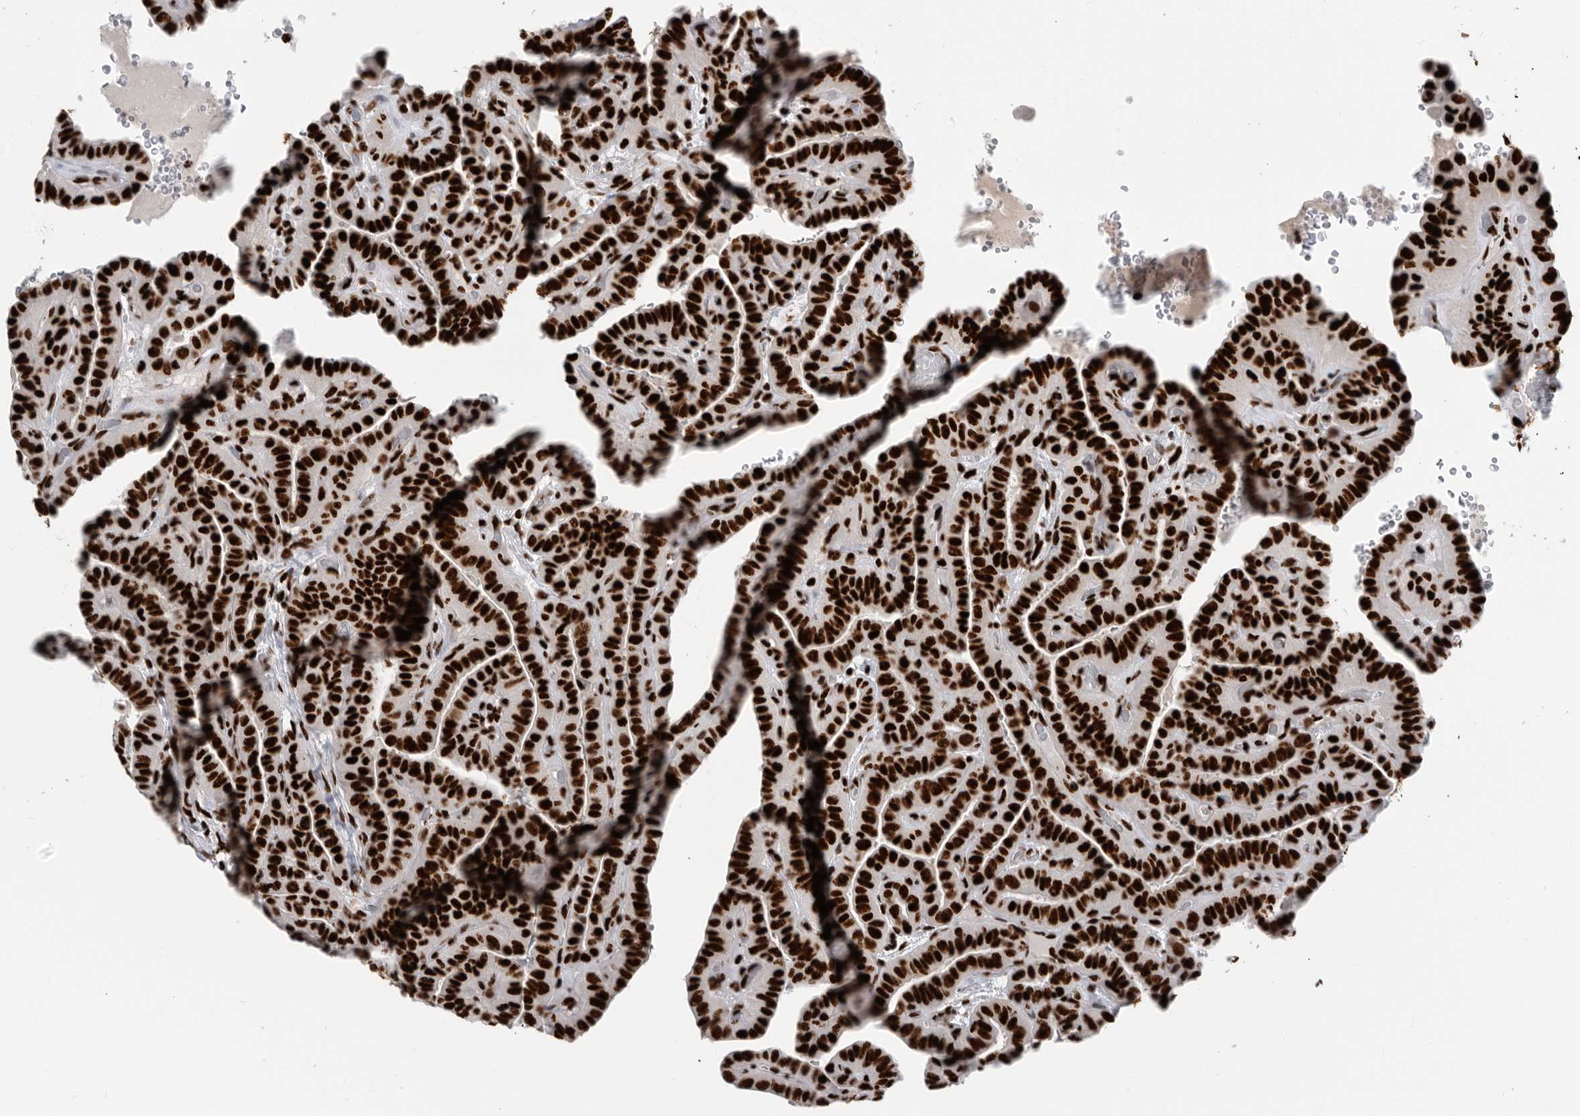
{"staining": {"intensity": "strong", "quantity": ">75%", "location": "nuclear"}, "tissue": "thyroid cancer", "cell_type": "Tumor cells", "image_type": "cancer", "snomed": [{"axis": "morphology", "description": "Papillary adenocarcinoma, NOS"}, {"axis": "topography", "description": "Thyroid gland"}], "caption": "Thyroid papillary adenocarcinoma stained for a protein shows strong nuclear positivity in tumor cells.", "gene": "BCLAF1", "patient": {"sex": "male", "age": 77}}